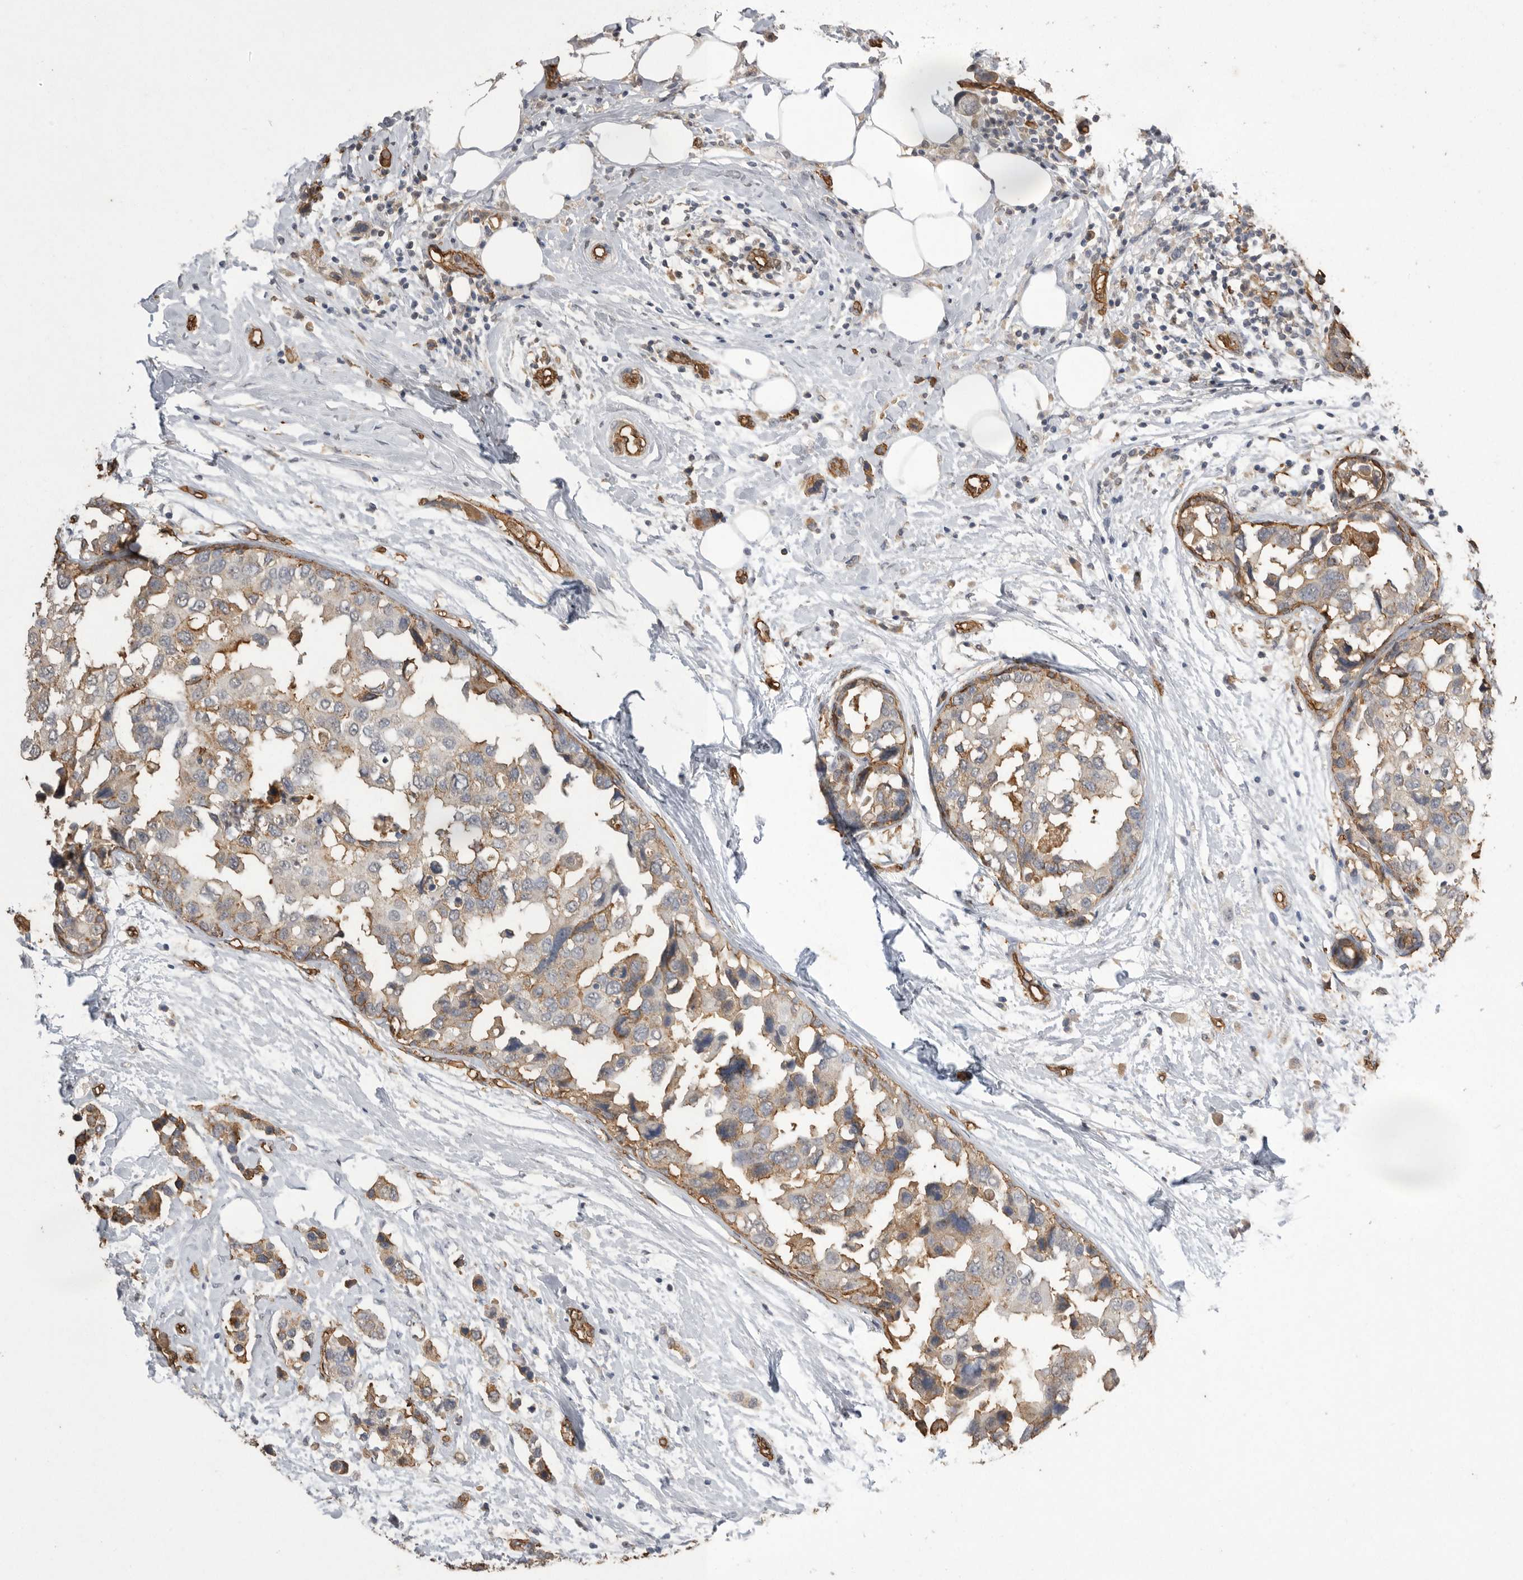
{"staining": {"intensity": "weak", "quantity": "25%-75%", "location": "cytoplasmic/membranous"}, "tissue": "breast cancer", "cell_type": "Tumor cells", "image_type": "cancer", "snomed": [{"axis": "morphology", "description": "Normal tissue, NOS"}, {"axis": "morphology", "description": "Duct carcinoma"}, {"axis": "topography", "description": "Breast"}], "caption": "DAB immunohistochemical staining of human infiltrating ductal carcinoma (breast) reveals weak cytoplasmic/membranous protein positivity in about 25%-75% of tumor cells.", "gene": "IL27", "patient": {"sex": "female", "age": 50}}